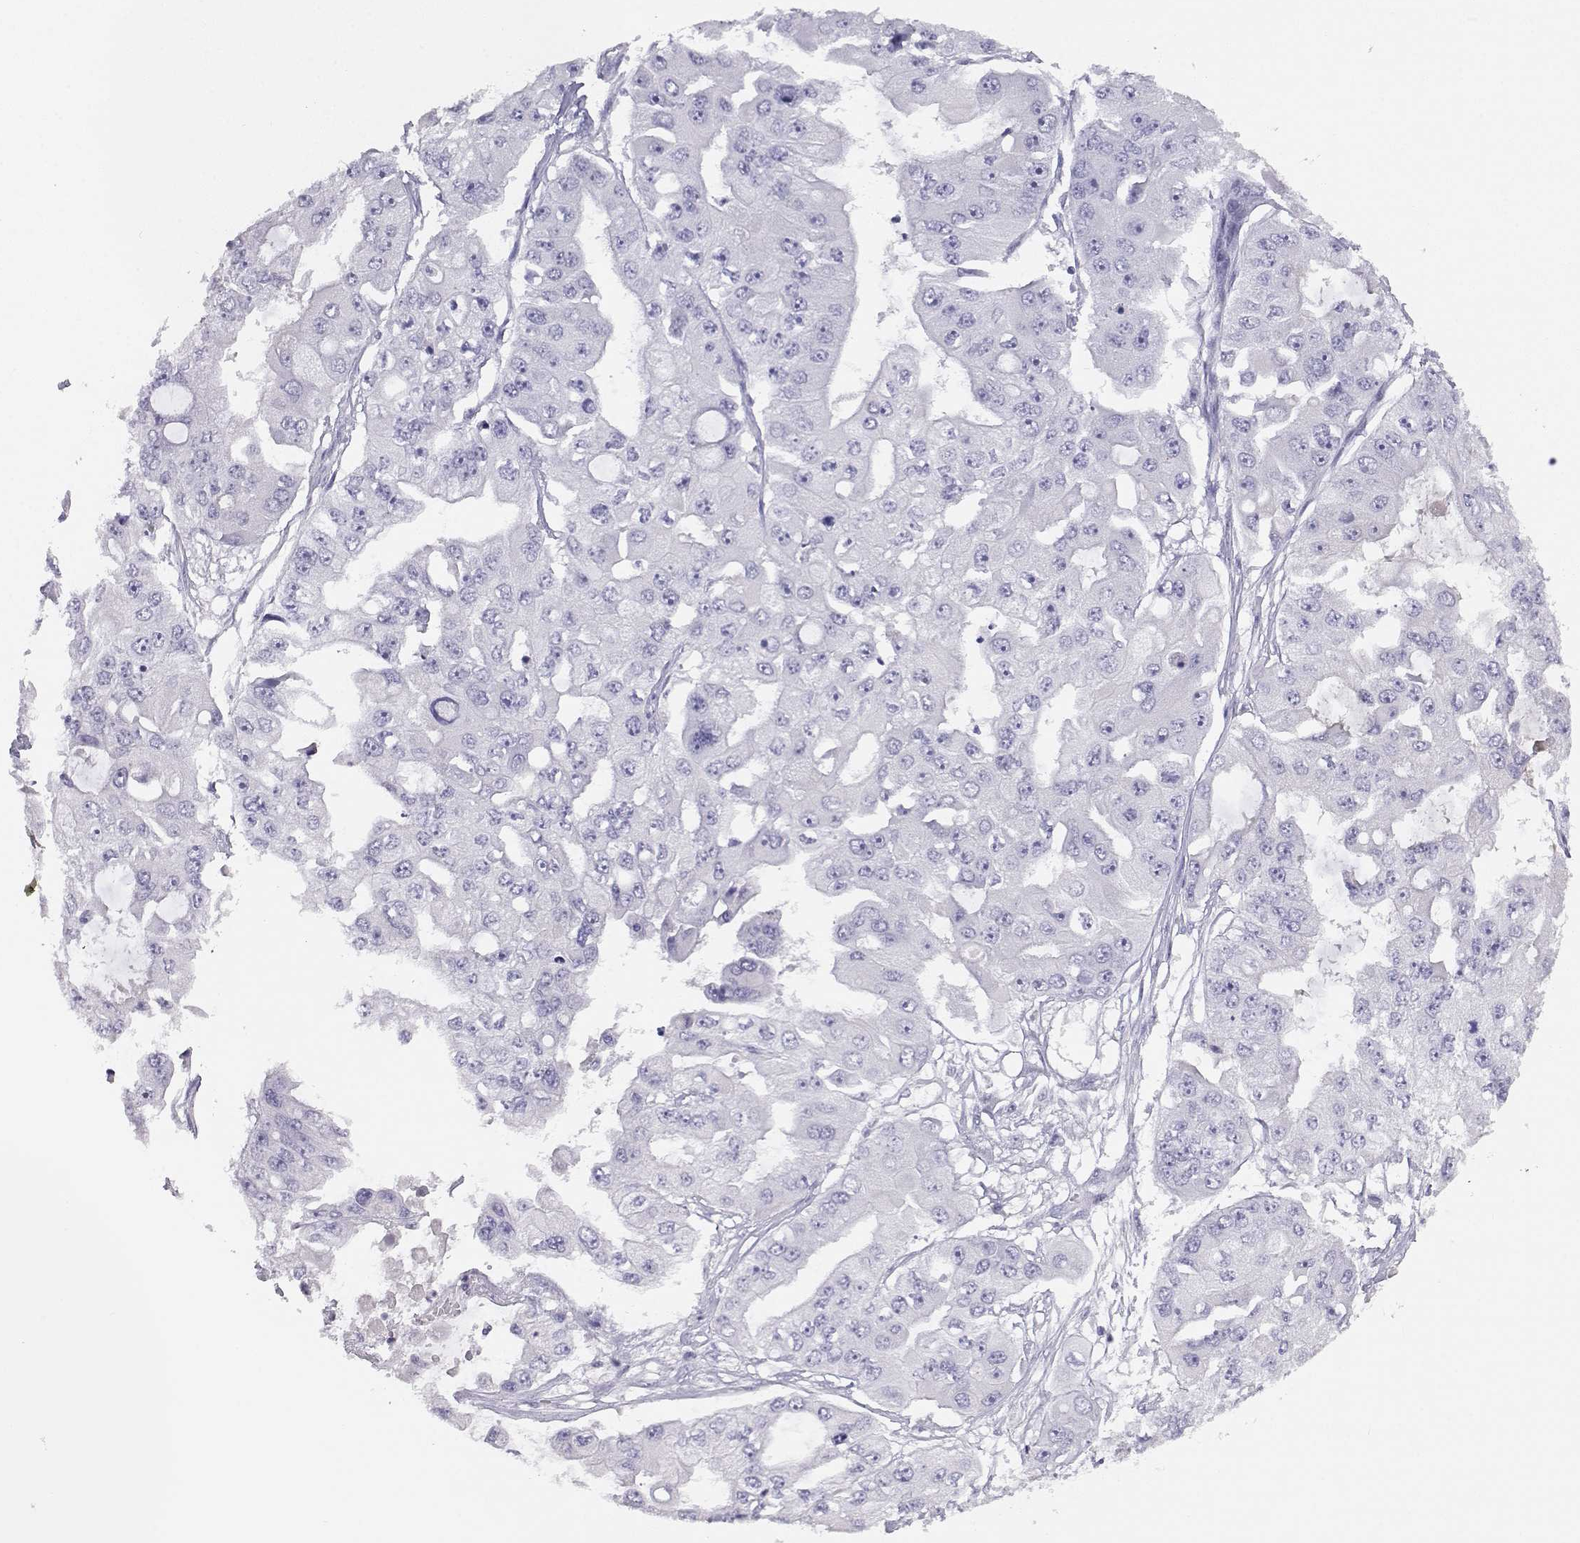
{"staining": {"intensity": "negative", "quantity": "none", "location": "none"}, "tissue": "ovarian cancer", "cell_type": "Tumor cells", "image_type": "cancer", "snomed": [{"axis": "morphology", "description": "Cystadenocarcinoma, serous, NOS"}, {"axis": "topography", "description": "Ovary"}], "caption": "Immunohistochemistry histopathology image of ovarian cancer (serous cystadenocarcinoma) stained for a protein (brown), which displays no expression in tumor cells.", "gene": "GPR174", "patient": {"sex": "female", "age": 56}}